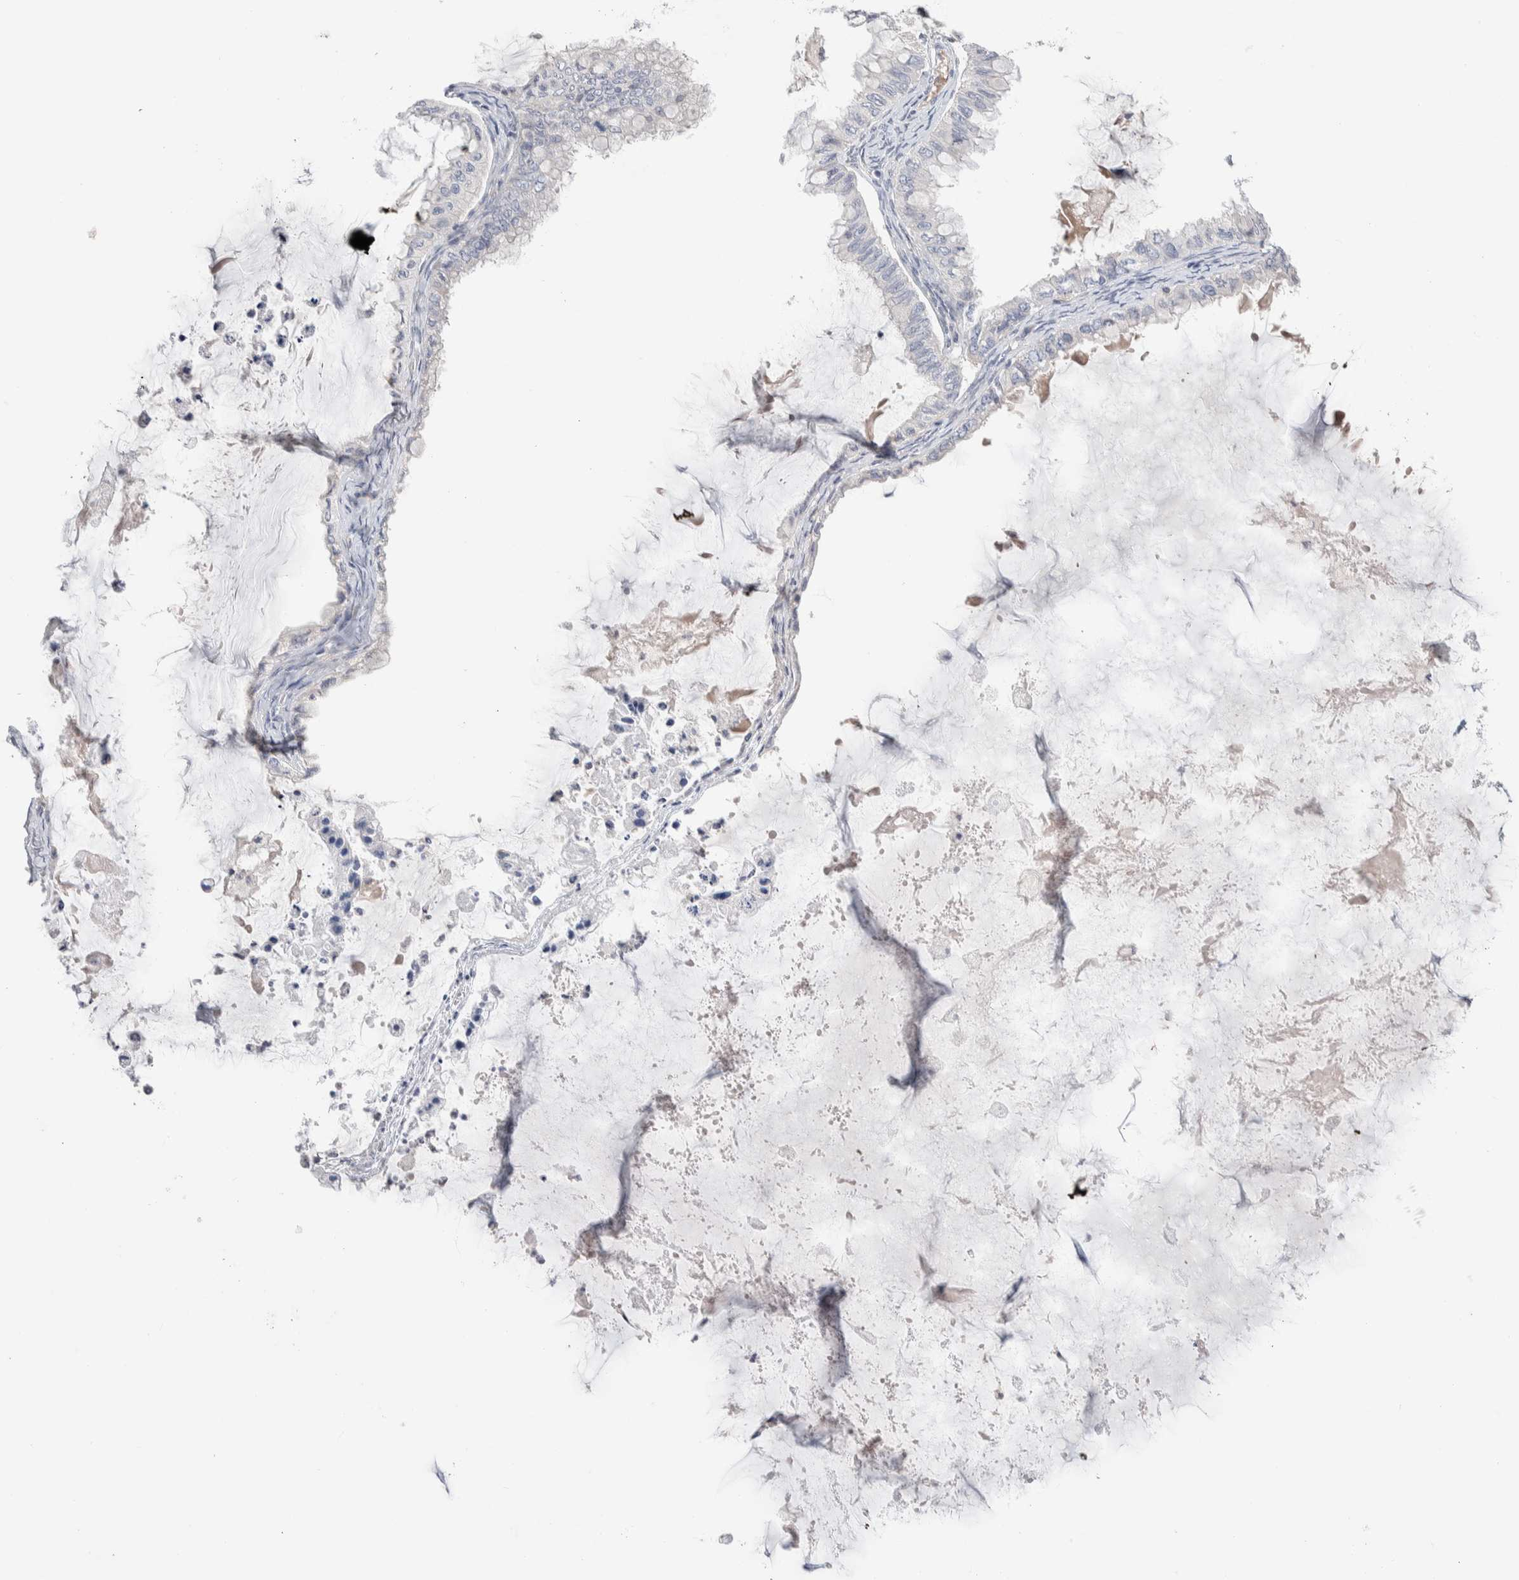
{"staining": {"intensity": "negative", "quantity": "none", "location": "none"}, "tissue": "ovarian cancer", "cell_type": "Tumor cells", "image_type": "cancer", "snomed": [{"axis": "morphology", "description": "Cystadenocarcinoma, mucinous, NOS"}, {"axis": "topography", "description": "Ovary"}], "caption": "The IHC histopathology image has no significant positivity in tumor cells of ovarian cancer tissue.", "gene": "RUSF1", "patient": {"sex": "female", "age": 80}}